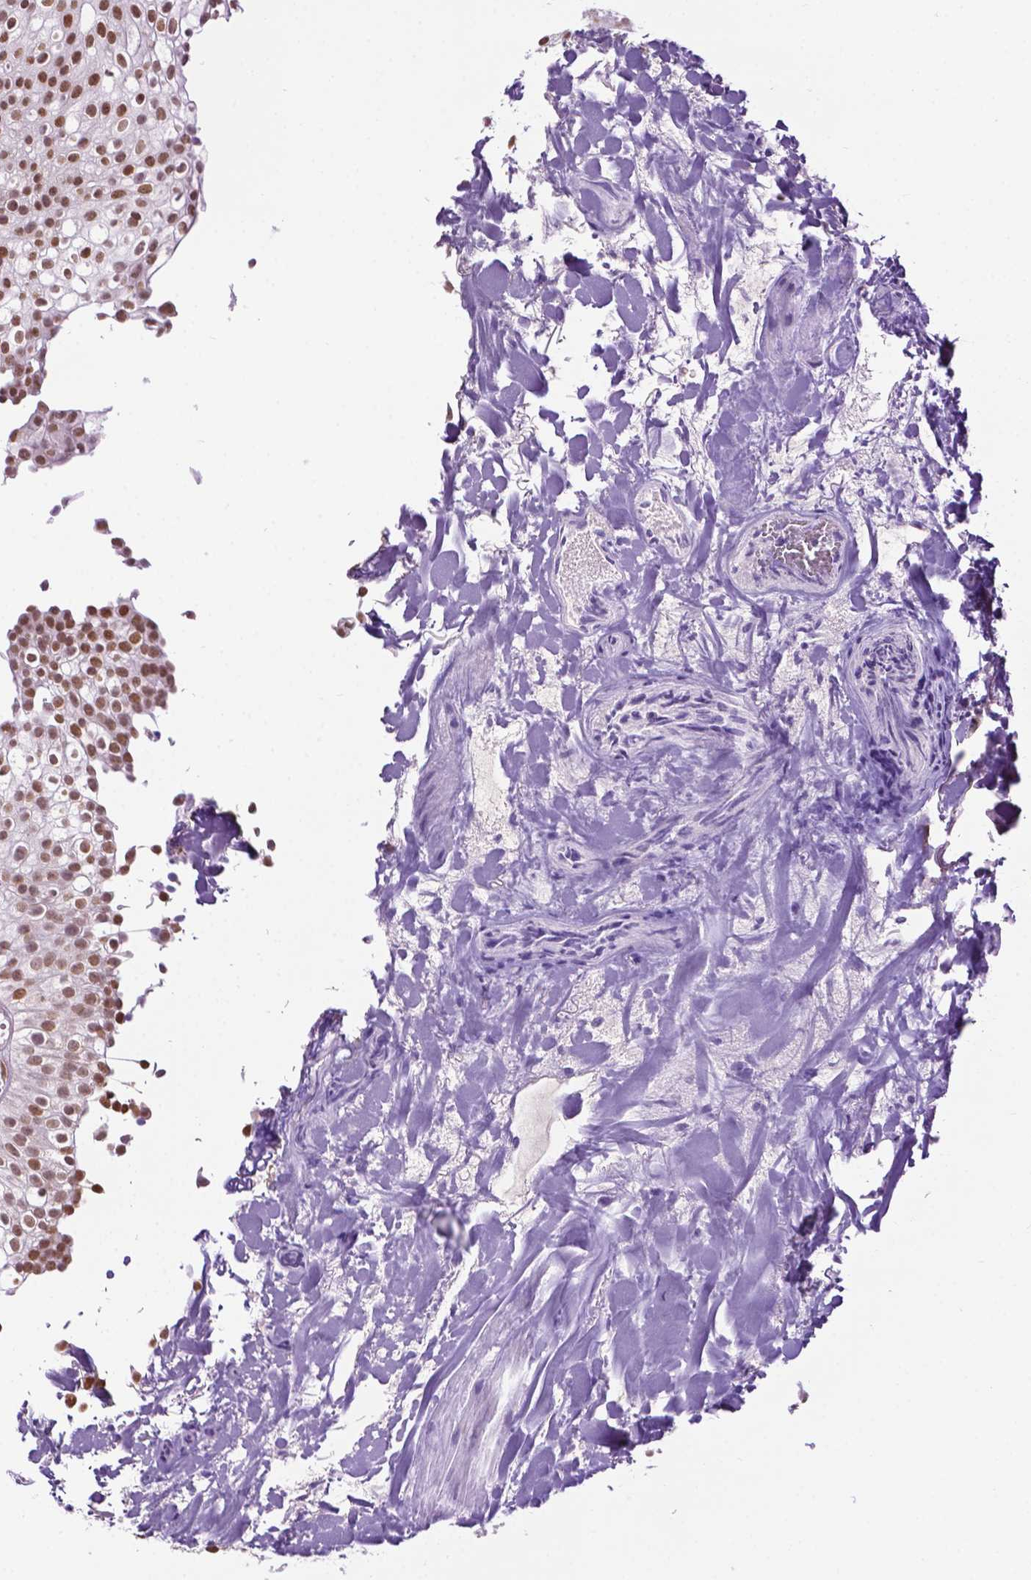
{"staining": {"intensity": "moderate", "quantity": "25%-75%", "location": "nuclear"}, "tissue": "urothelial cancer", "cell_type": "Tumor cells", "image_type": "cancer", "snomed": [{"axis": "morphology", "description": "Urothelial carcinoma, Low grade"}, {"axis": "topography", "description": "Urinary bladder"}], "caption": "The photomicrograph displays a brown stain indicating the presence of a protein in the nuclear of tumor cells in low-grade urothelial carcinoma.", "gene": "COL23A1", "patient": {"sex": "male", "age": 70}}